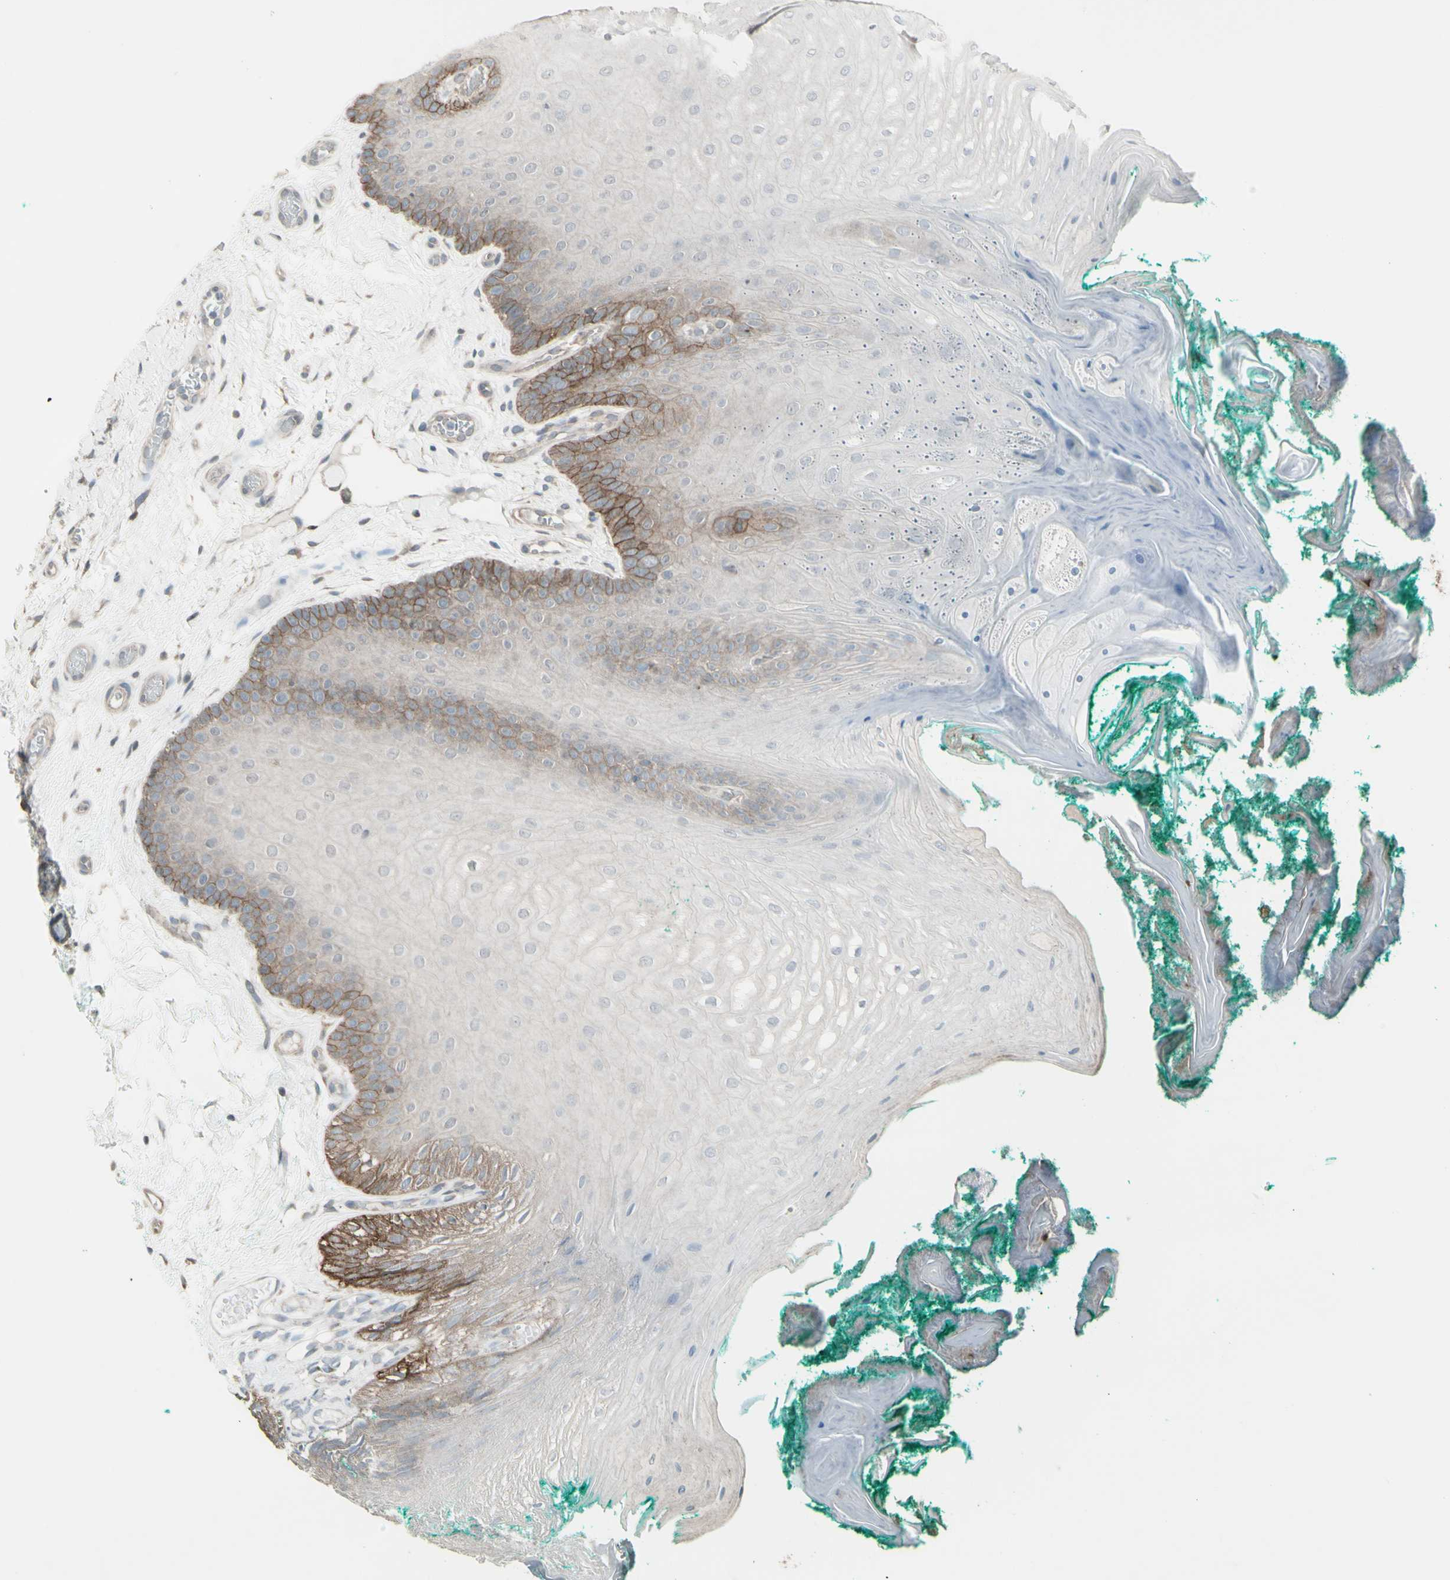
{"staining": {"intensity": "moderate", "quantity": "<25%", "location": "cytoplasmic/membranous"}, "tissue": "oral mucosa", "cell_type": "Squamous epithelial cells", "image_type": "normal", "snomed": [{"axis": "morphology", "description": "Normal tissue, NOS"}, {"axis": "topography", "description": "Skeletal muscle"}, {"axis": "topography", "description": "Oral tissue"}], "caption": "There is low levels of moderate cytoplasmic/membranous expression in squamous epithelial cells of unremarkable oral mucosa, as demonstrated by immunohistochemical staining (brown color).", "gene": "ENSG00000285526", "patient": {"sex": "male", "age": 58}}